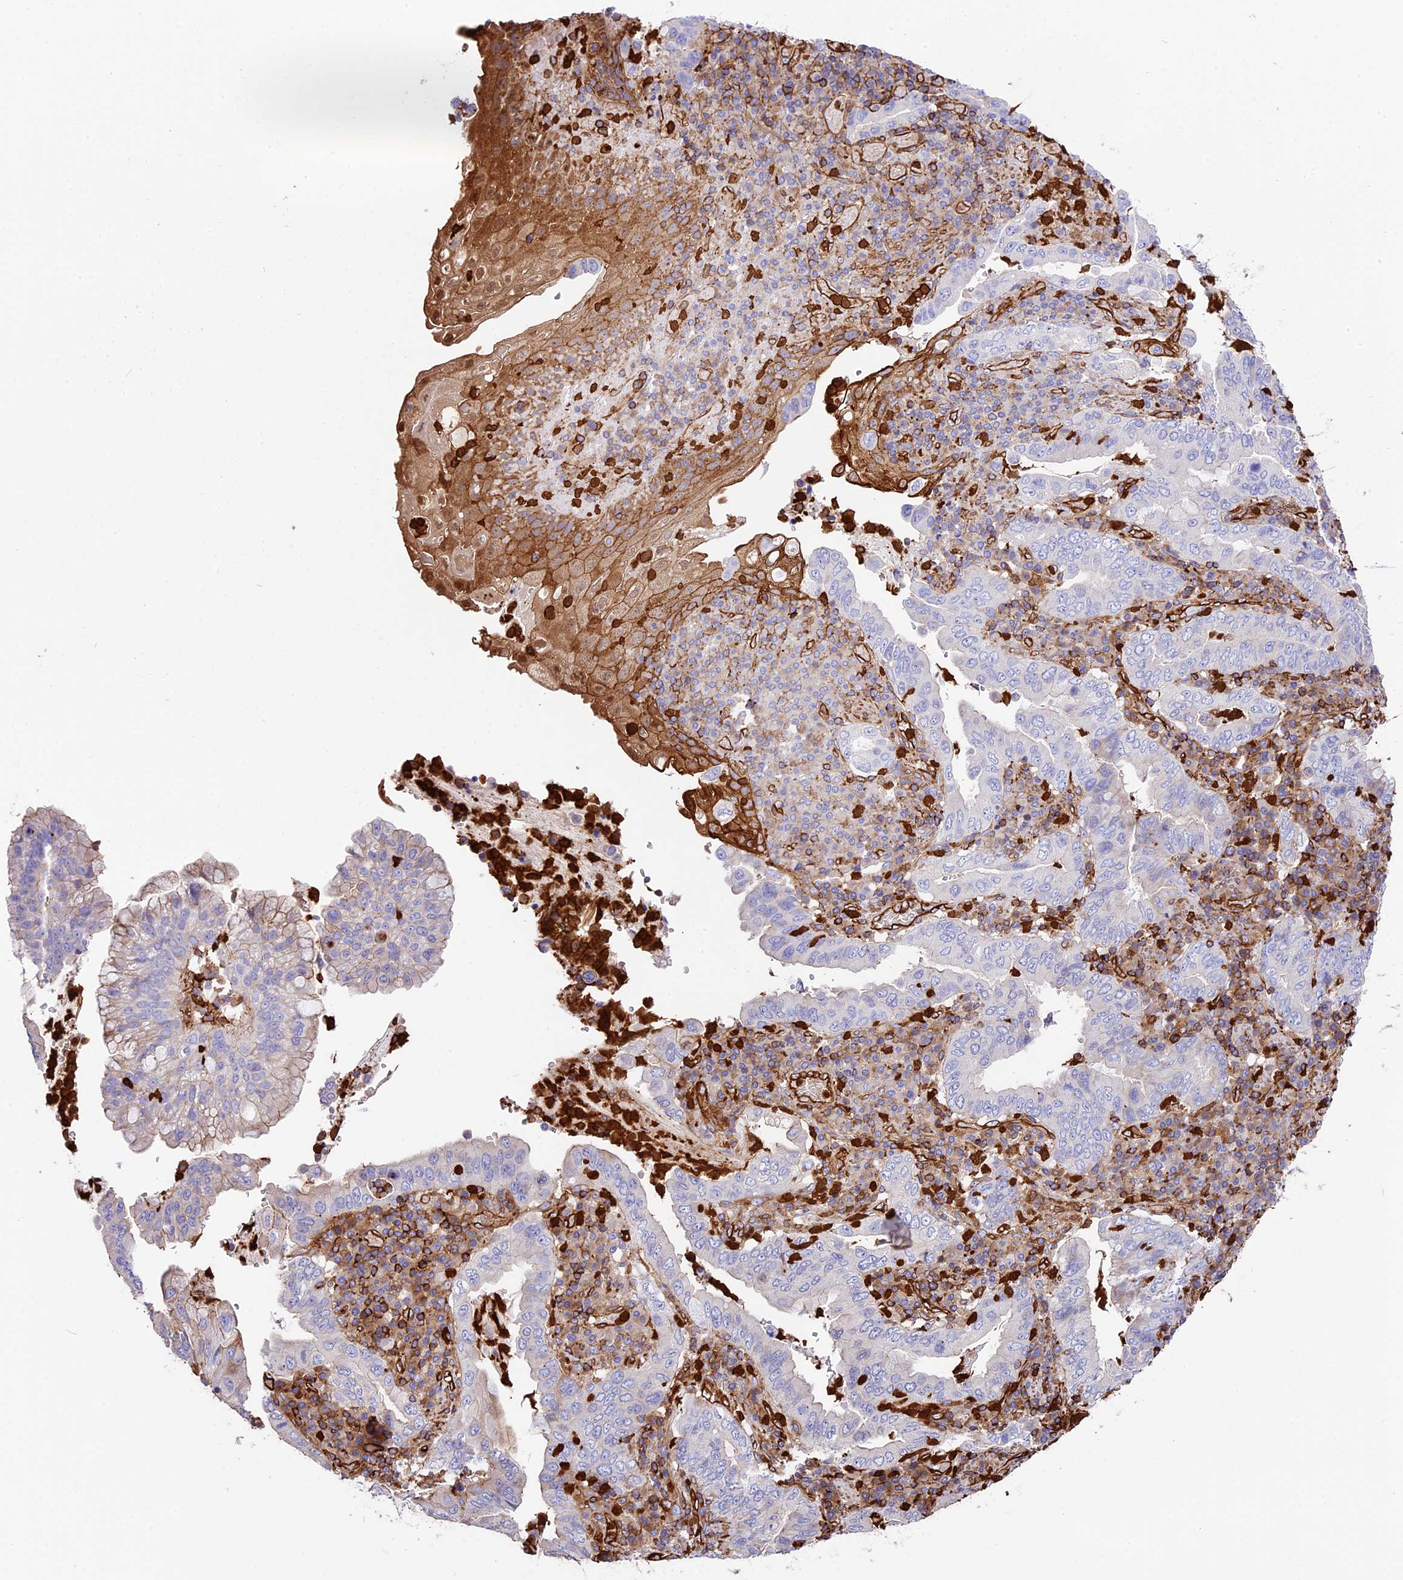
{"staining": {"intensity": "negative", "quantity": "none", "location": "none"}, "tissue": "stomach cancer", "cell_type": "Tumor cells", "image_type": "cancer", "snomed": [{"axis": "morphology", "description": "Normal tissue, NOS"}, {"axis": "morphology", "description": "Adenocarcinoma, NOS"}, {"axis": "topography", "description": "Esophagus"}, {"axis": "topography", "description": "Stomach, upper"}, {"axis": "topography", "description": "Peripheral nerve tissue"}], "caption": "Tumor cells show no significant protein staining in stomach cancer (adenocarcinoma). (Brightfield microscopy of DAB (3,3'-diaminobenzidine) immunohistochemistry at high magnification).", "gene": "CD99L2", "patient": {"sex": "male", "age": 62}}